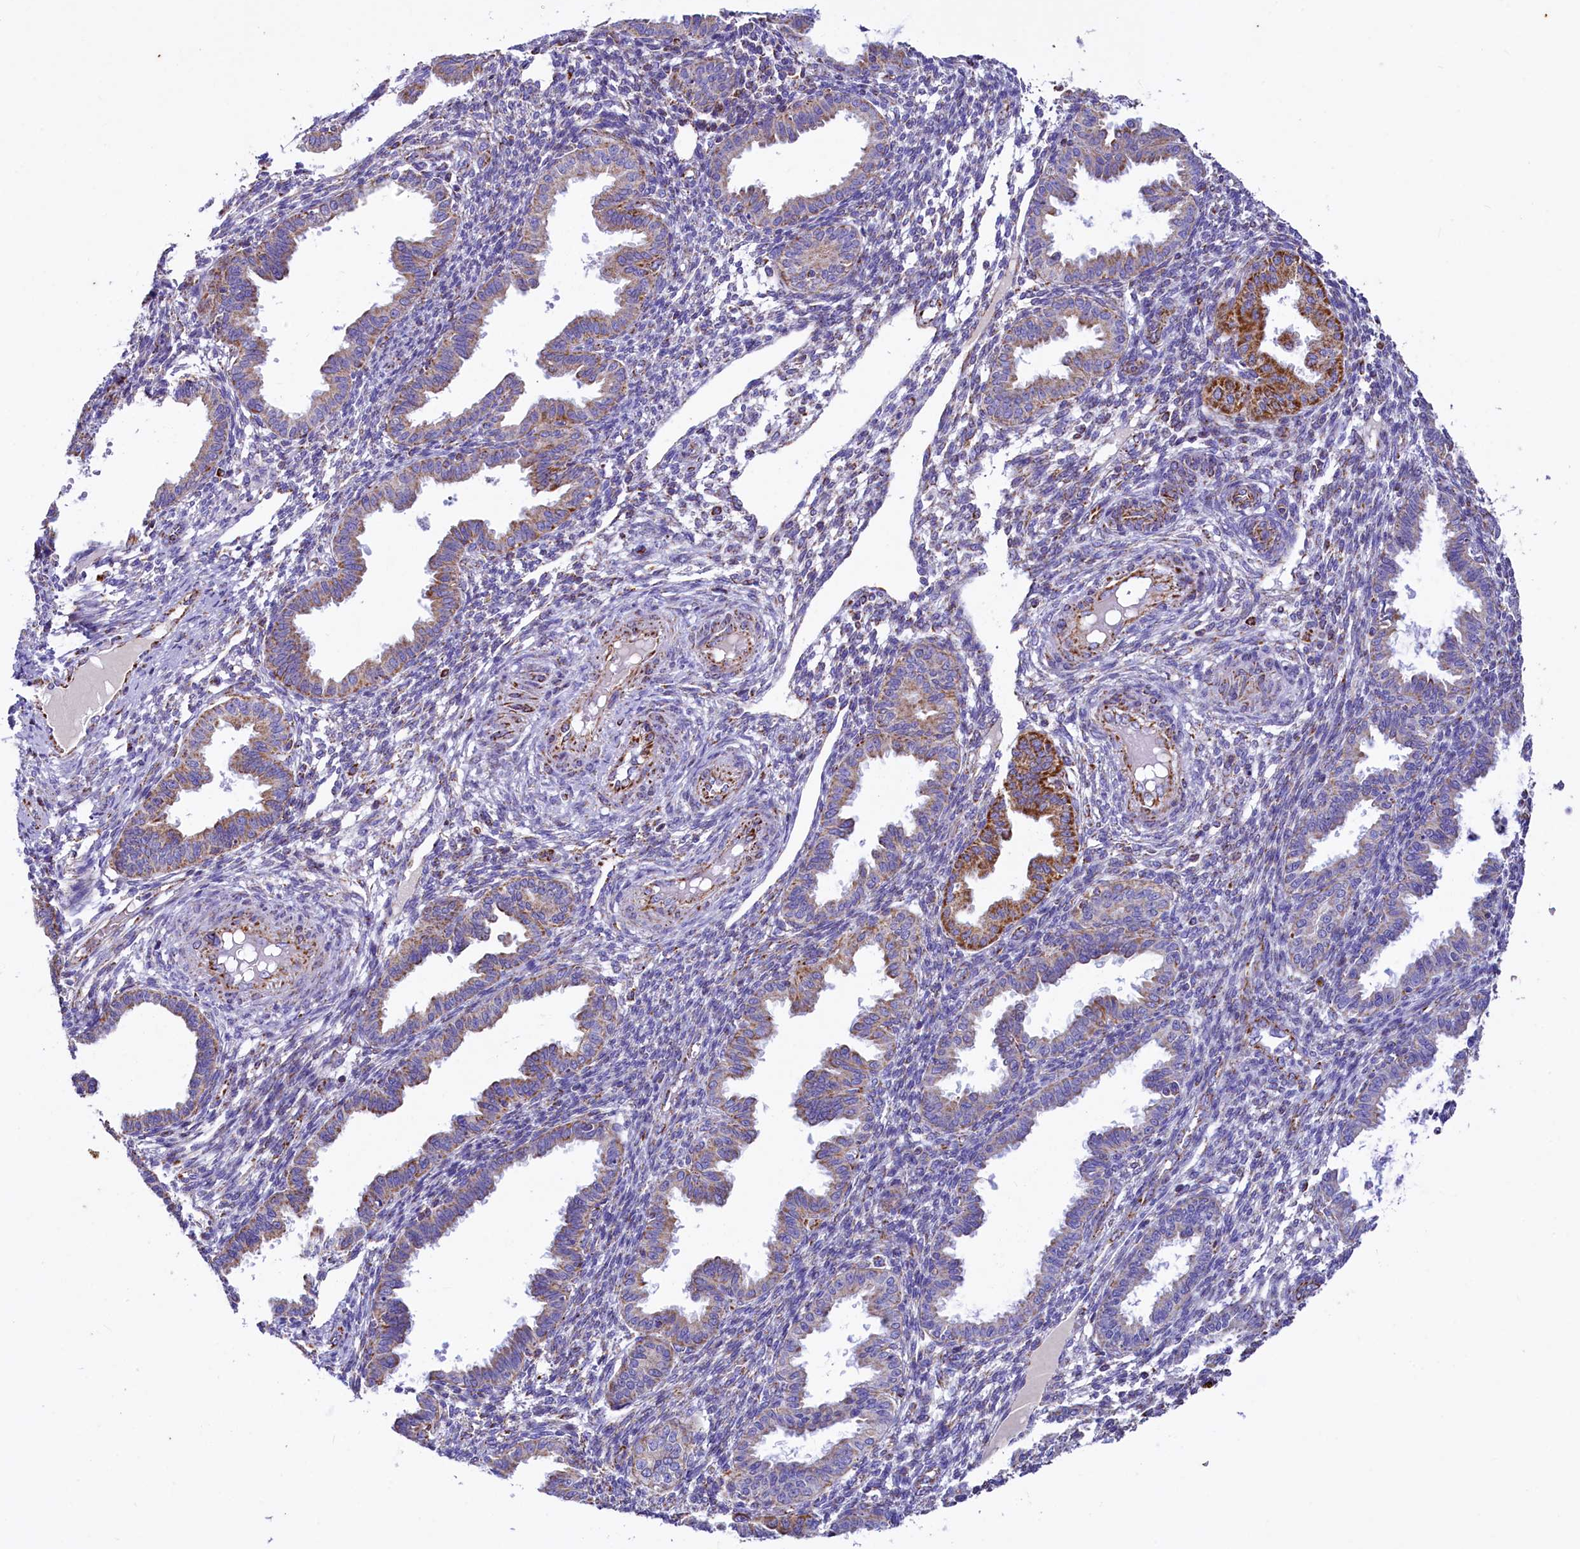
{"staining": {"intensity": "negative", "quantity": "none", "location": "none"}, "tissue": "endometrium", "cell_type": "Cells in endometrial stroma", "image_type": "normal", "snomed": [{"axis": "morphology", "description": "Normal tissue, NOS"}, {"axis": "topography", "description": "Endometrium"}], "caption": "This is a photomicrograph of immunohistochemistry staining of benign endometrium, which shows no expression in cells in endometrial stroma. The staining is performed using DAB brown chromogen with nuclei counter-stained in using hematoxylin.", "gene": "IDH3A", "patient": {"sex": "female", "age": 33}}